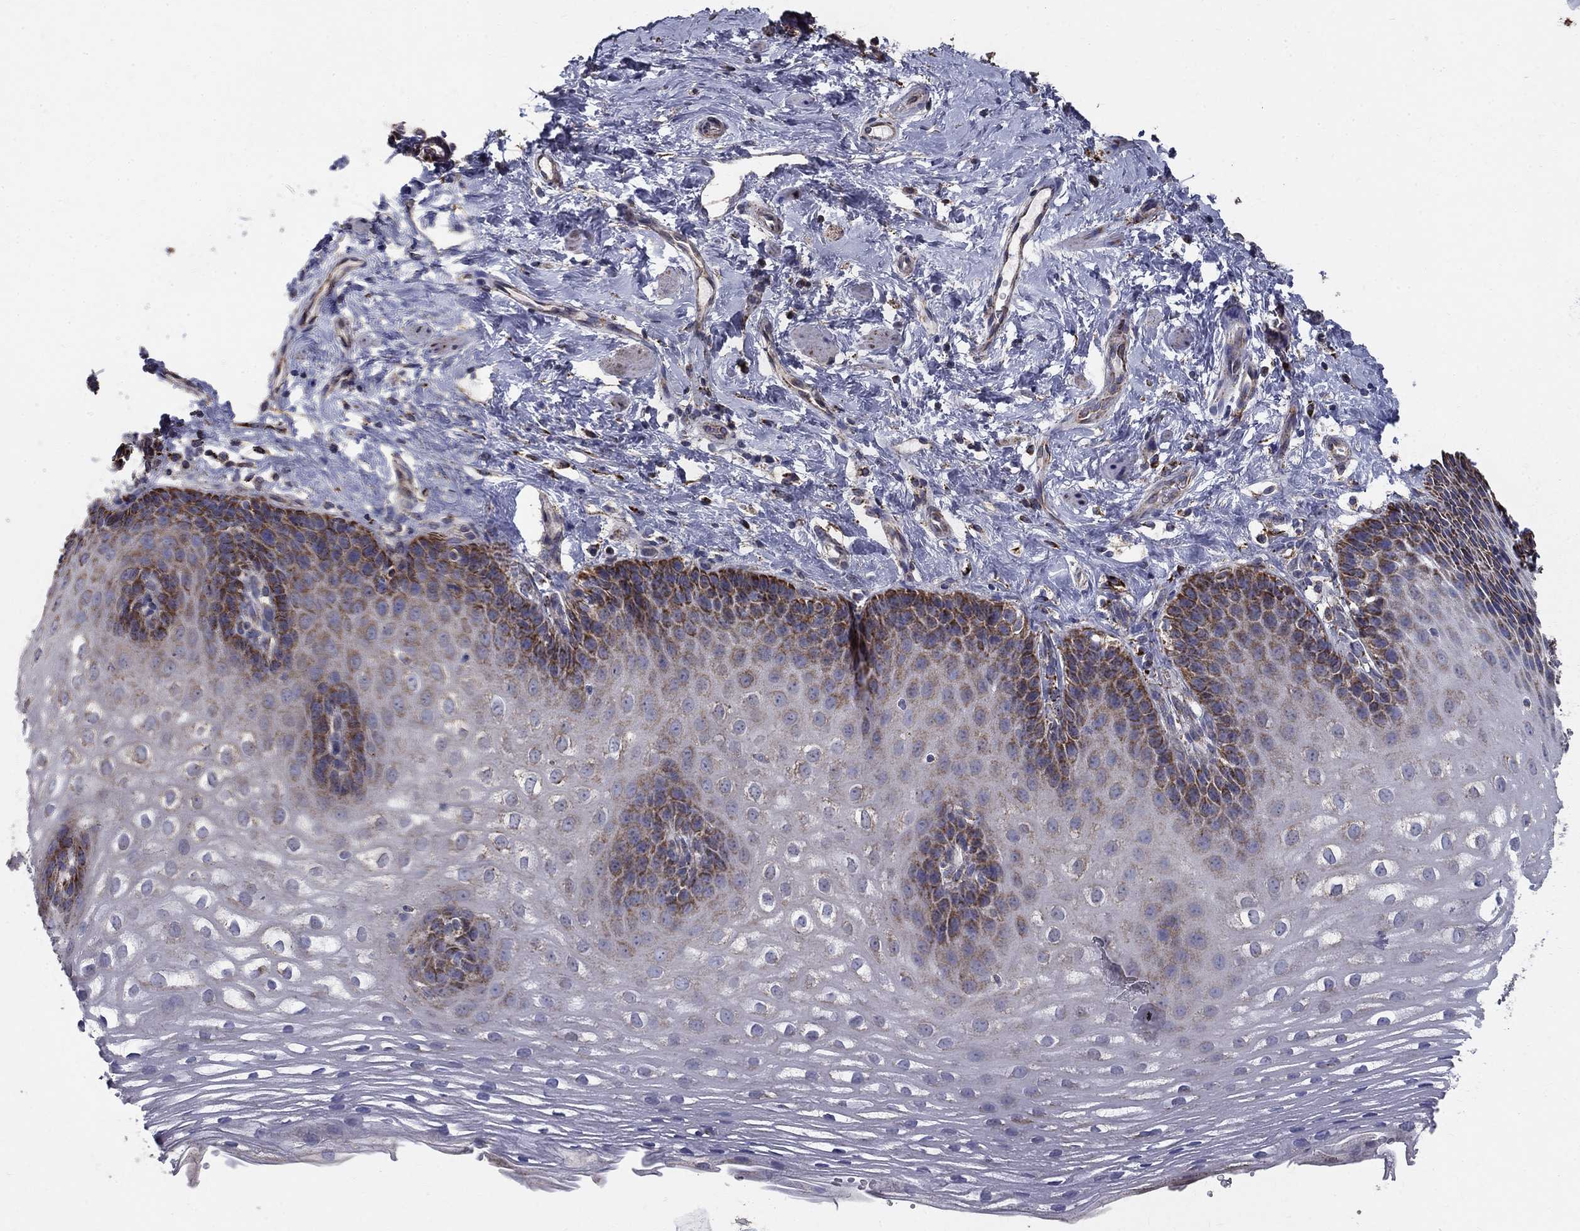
{"staining": {"intensity": "strong", "quantity": "25%-75%", "location": "cytoplasmic/membranous"}, "tissue": "esophagus", "cell_type": "Squamous epithelial cells", "image_type": "normal", "snomed": [{"axis": "morphology", "description": "Normal tissue, NOS"}, {"axis": "topography", "description": "Esophagus"}], "caption": "This image reveals benign esophagus stained with IHC to label a protein in brown. The cytoplasmic/membranous of squamous epithelial cells show strong positivity for the protein. Nuclei are counter-stained blue.", "gene": "GCSH", "patient": {"sex": "male", "age": 64}}